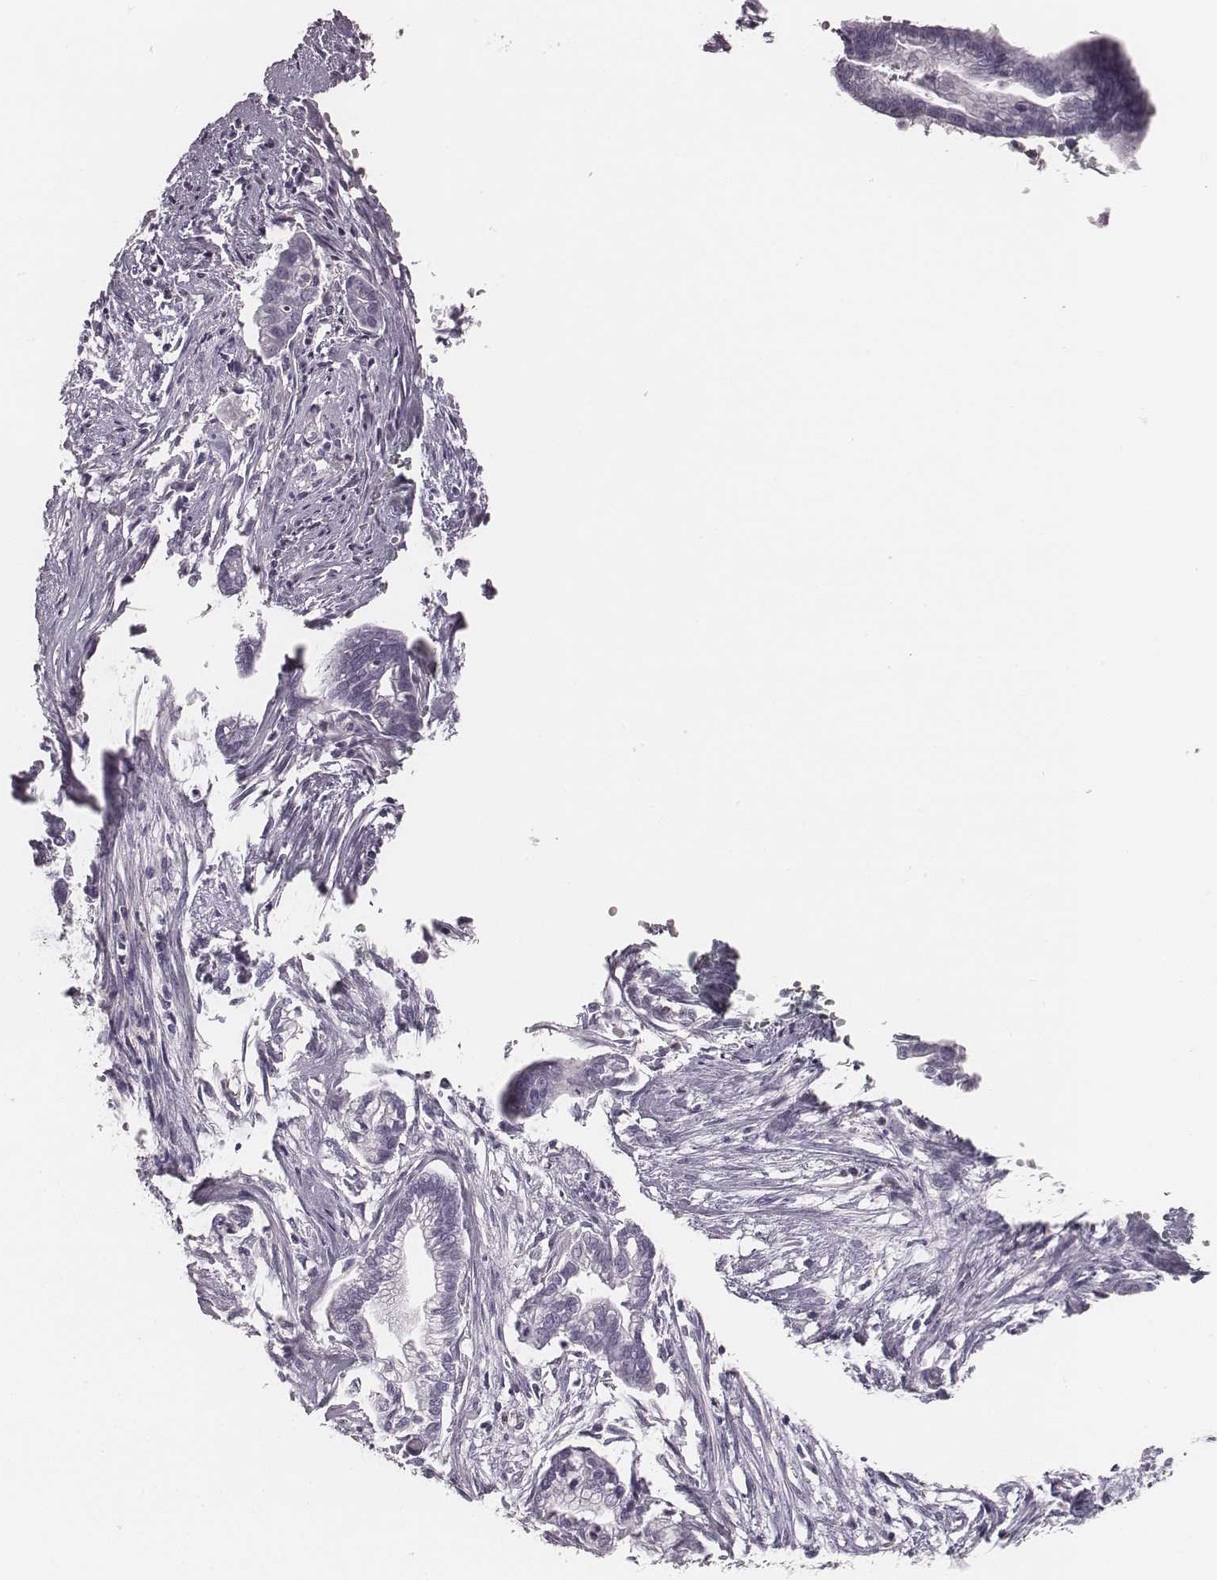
{"staining": {"intensity": "negative", "quantity": "none", "location": "none"}, "tissue": "cervical cancer", "cell_type": "Tumor cells", "image_type": "cancer", "snomed": [{"axis": "morphology", "description": "Adenocarcinoma, NOS"}, {"axis": "topography", "description": "Cervix"}], "caption": "Human cervical adenocarcinoma stained for a protein using IHC reveals no positivity in tumor cells.", "gene": "ZNF365", "patient": {"sex": "female", "age": 62}}